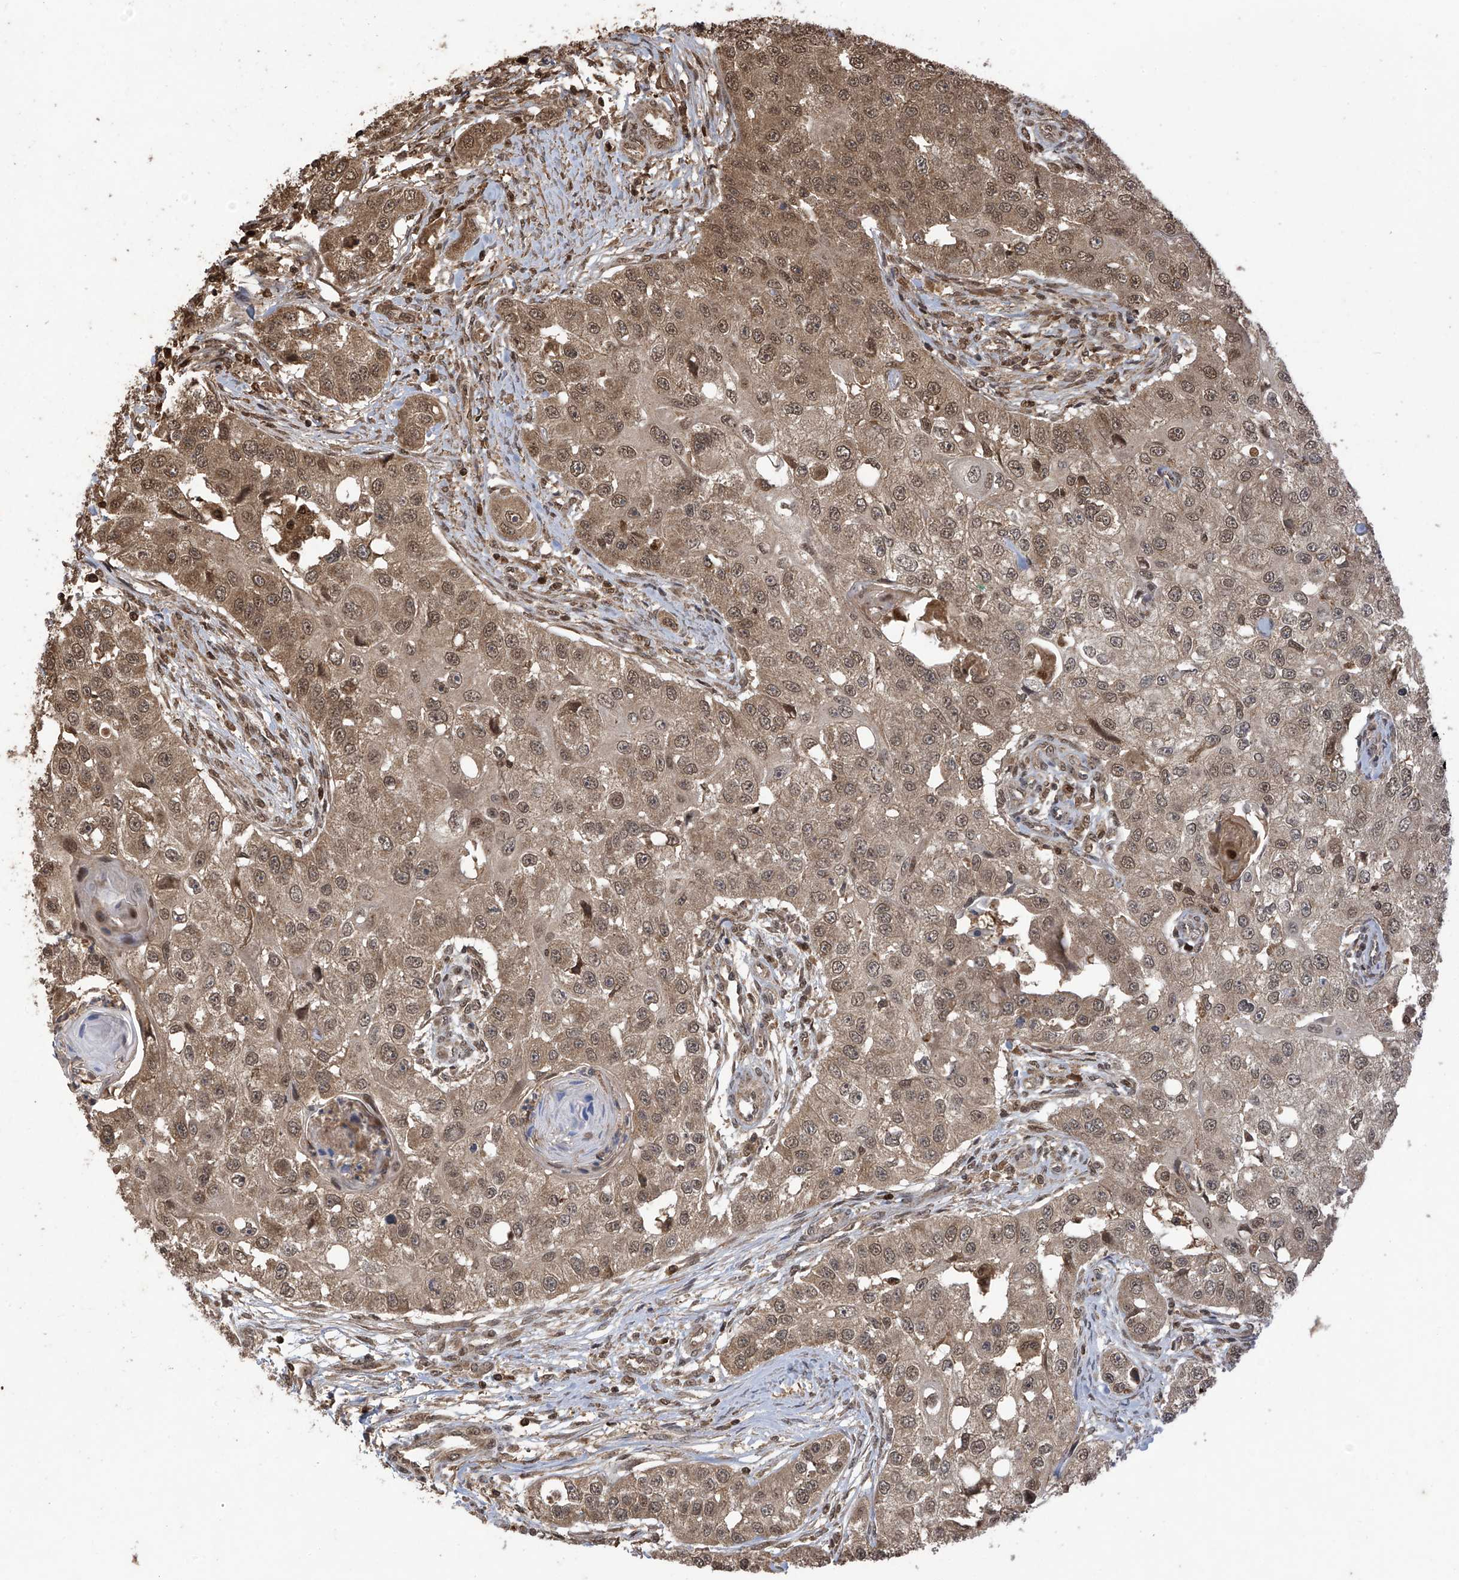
{"staining": {"intensity": "moderate", "quantity": ">75%", "location": "cytoplasmic/membranous,nuclear"}, "tissue": "head and neck cancer", "cell_type": "Tumor cells", "image_type": "cancer", "snomed": [{"axis": "morphology", "description": "Normal tissue, NOS"}, {"axis": "morphology", "description": "Squamous cell carcinoma, NOS"}, {"axis": "topography", "description": "Skeletal muscle"}, {"axis": "topography", "description": "Head-Neck"}], "caption": "Head and neck cancer stained with IHC exhibits moderate cytoplasmic/membranous and nuclear staining in about >75% of tumor cells.", "gene": "PNPT1", "patient": {"sex": "male", "age": 51}}